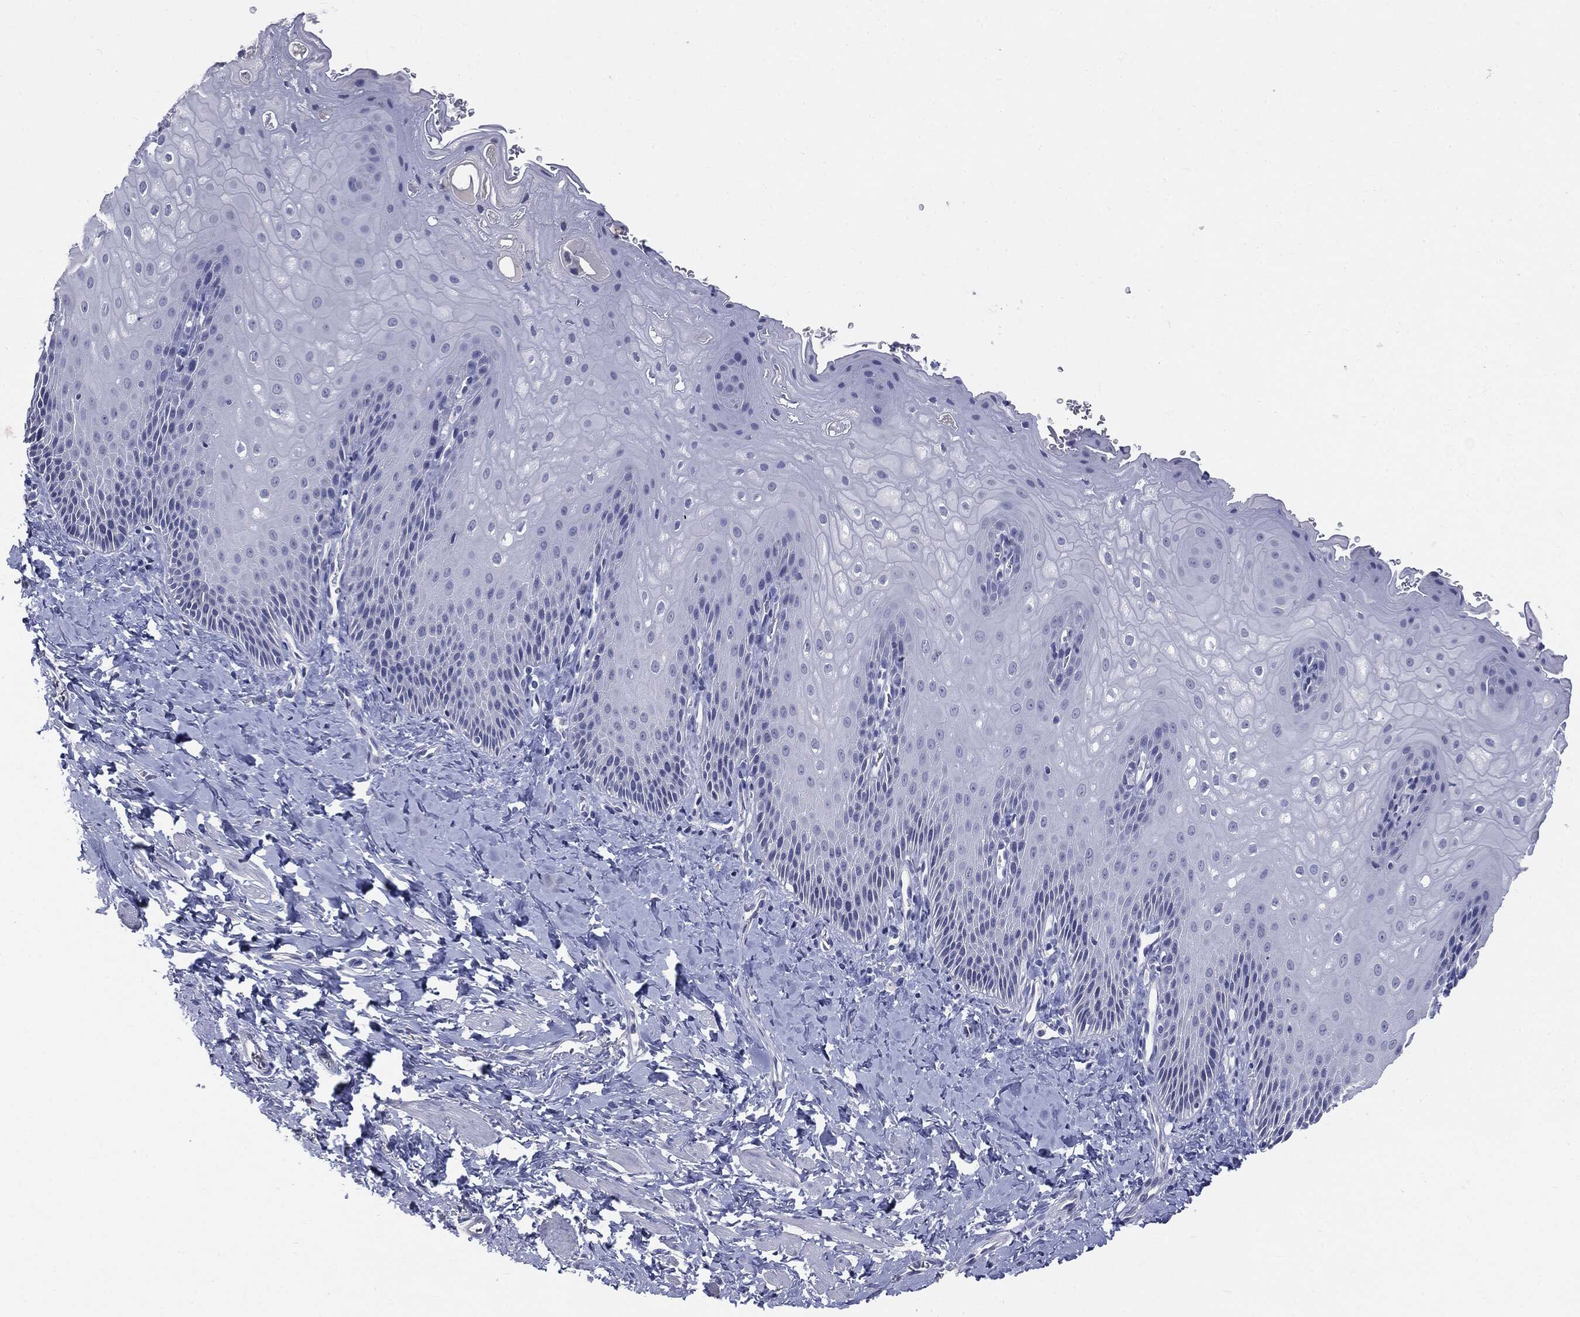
{"staining": {"intensity": "negative", "quantity": "none", "location": "none"}, "tissue": "esophagus", "cell_type": "Squamous epithelial cells", "image_type": "normal", "snomed": [{"axis": "morphology", "description": "Normal tissue, NOS"}, {"axis": "topography", "description": "Esophagus"}], "caption": "Immunohistochemical staining of unremarkable human esophagus reveals no significant positivity in squamous epithelial cells. (Brightfield microscopy of DAB immunohistochemistry (IHC) at high magnification).", "gene": "TSHB", "patient": {"sex": "male", "age": 64}}